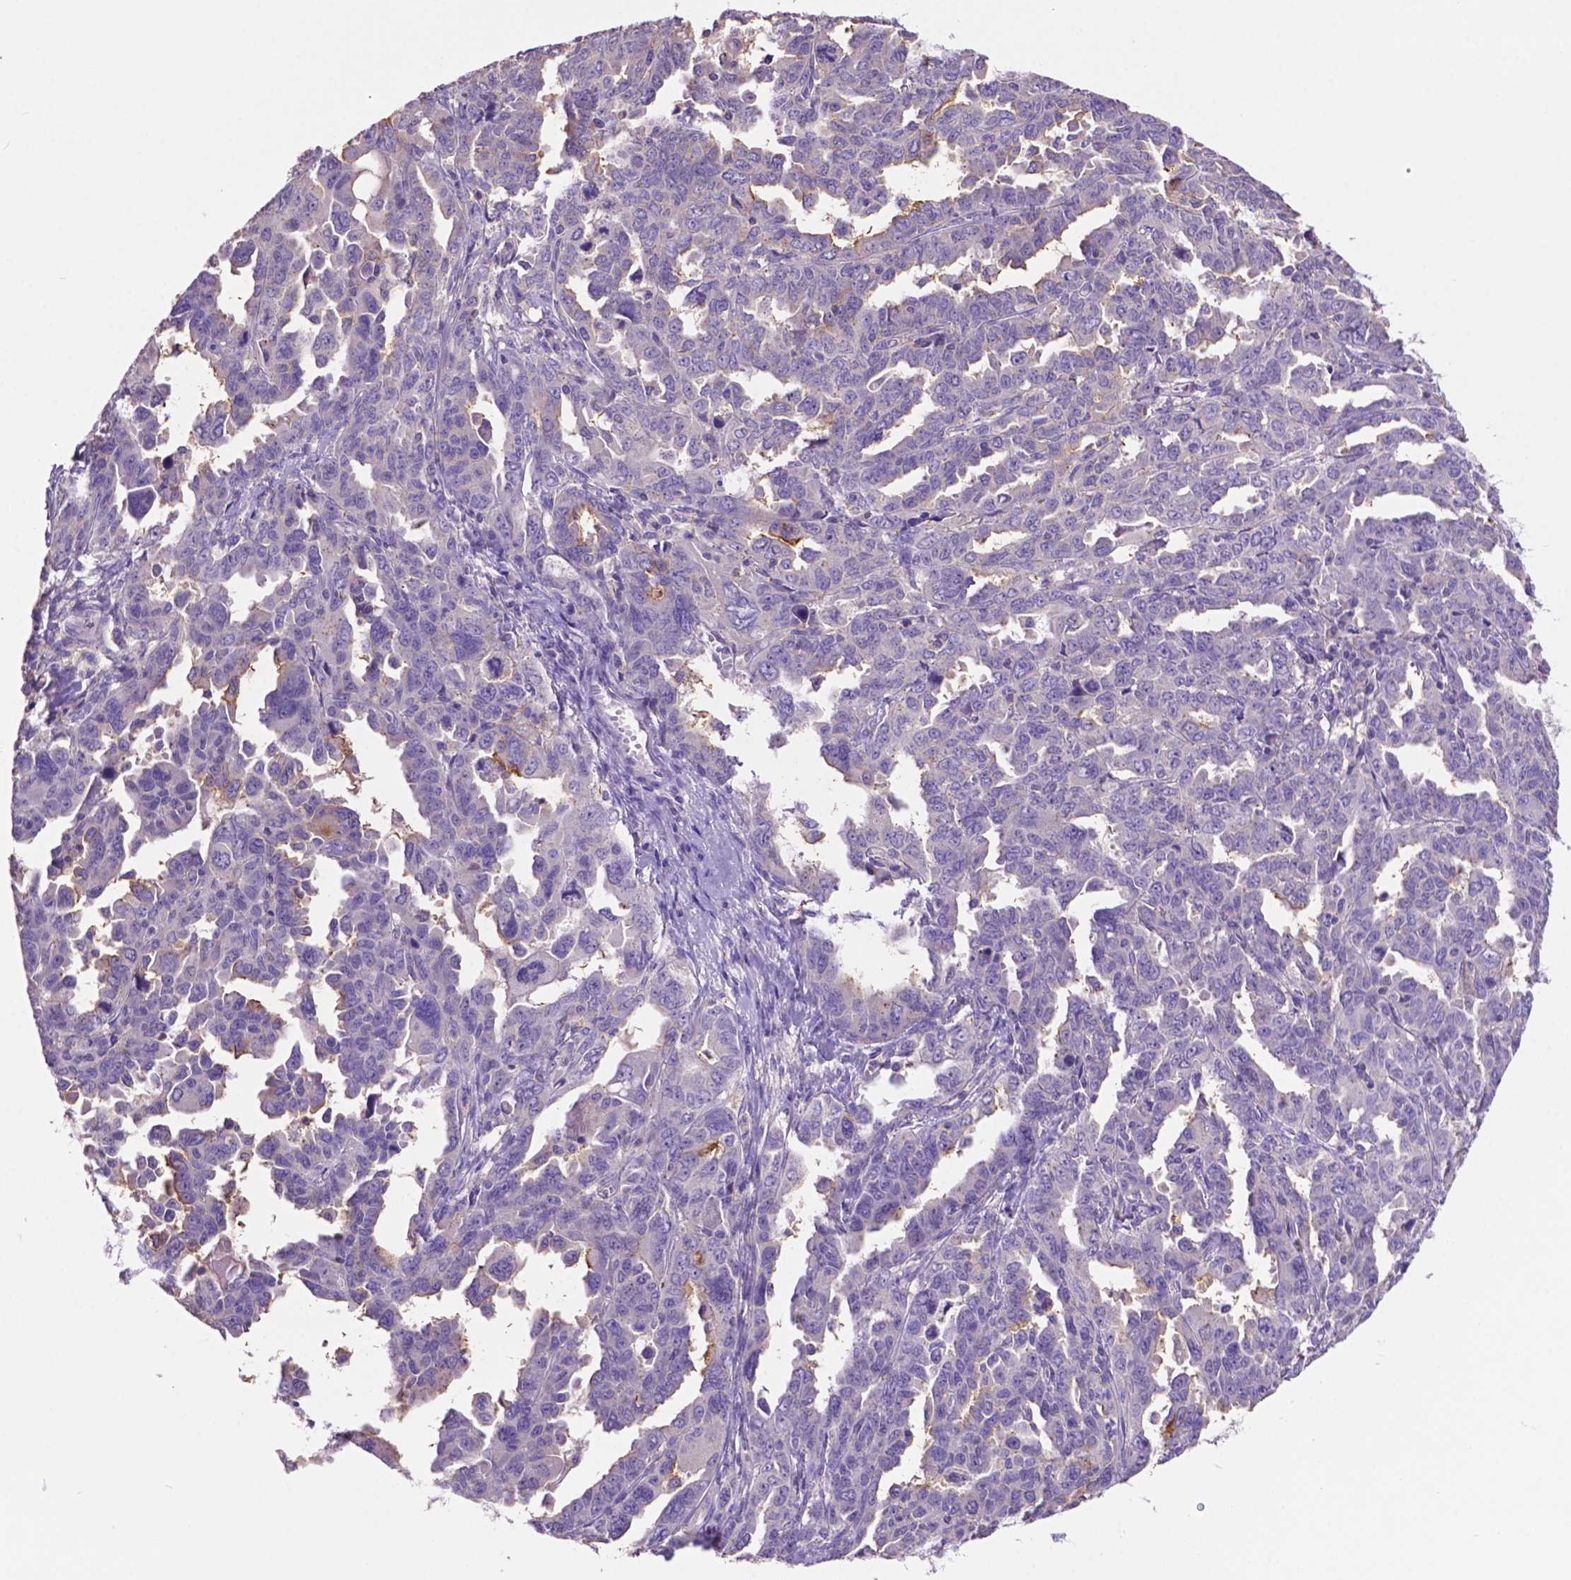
{"staining": {"intensity": "moderate", "quantity": "<25%", "location": "cytoplasmic/membranous"}, "tissue": "ovarian cancer", "cell_type": "Tumor cells", "image_type": "cancer", "snomed": [{"axis": "morphology", "description": "Adenocarcinoma, NOS"}, {"axis": "morphology", "description": "Carcinoma, endometroid"}, {"axis": "topography", "description": "Ovary"}], "caption": "This photomicrograph reveals immunohistochemistry staining of human adenocarcinoma (ovarian), with low moderate cytoplasmic/membranous staining in approximately <25% of tumor cells.", "gene": "PRPS2", "patient": {"sex": "female", "age": 72}}